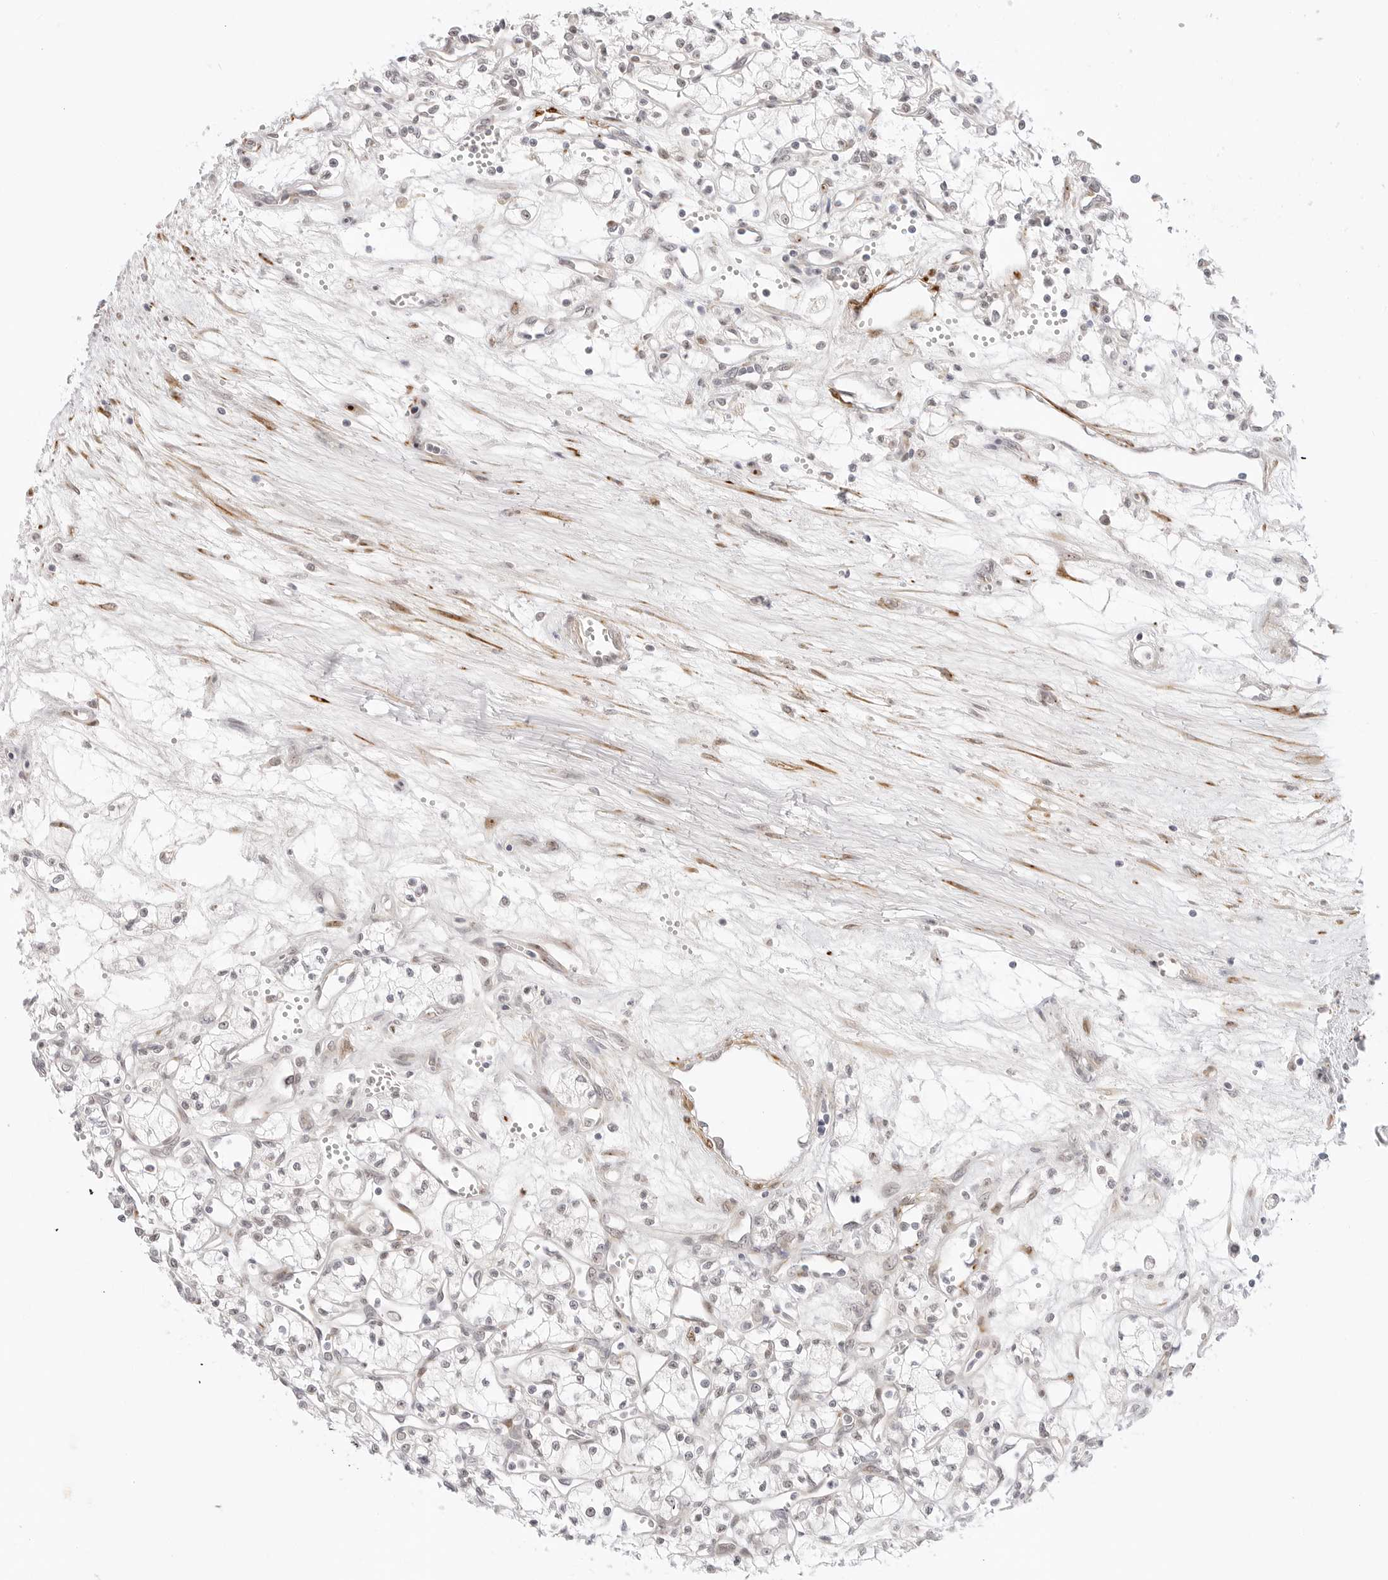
{"staining": {"intensity": "negative", "quantity": "none", "location": "none"}, "tissue": "renal cancer", "cell_type": "Tumor cells", "image_type": "cancer", "snomed": [{"axis": "morphology", "description": "Adenocarcinoma, NOS"}, {"axis": "topography", "description": "Kidney"}], "caption": "IHC of adenocarcinoma (renal) displays no positivity in tumor cells.", "gene": "HIPK3", "patient": {"sex": "male", "age": 59}}